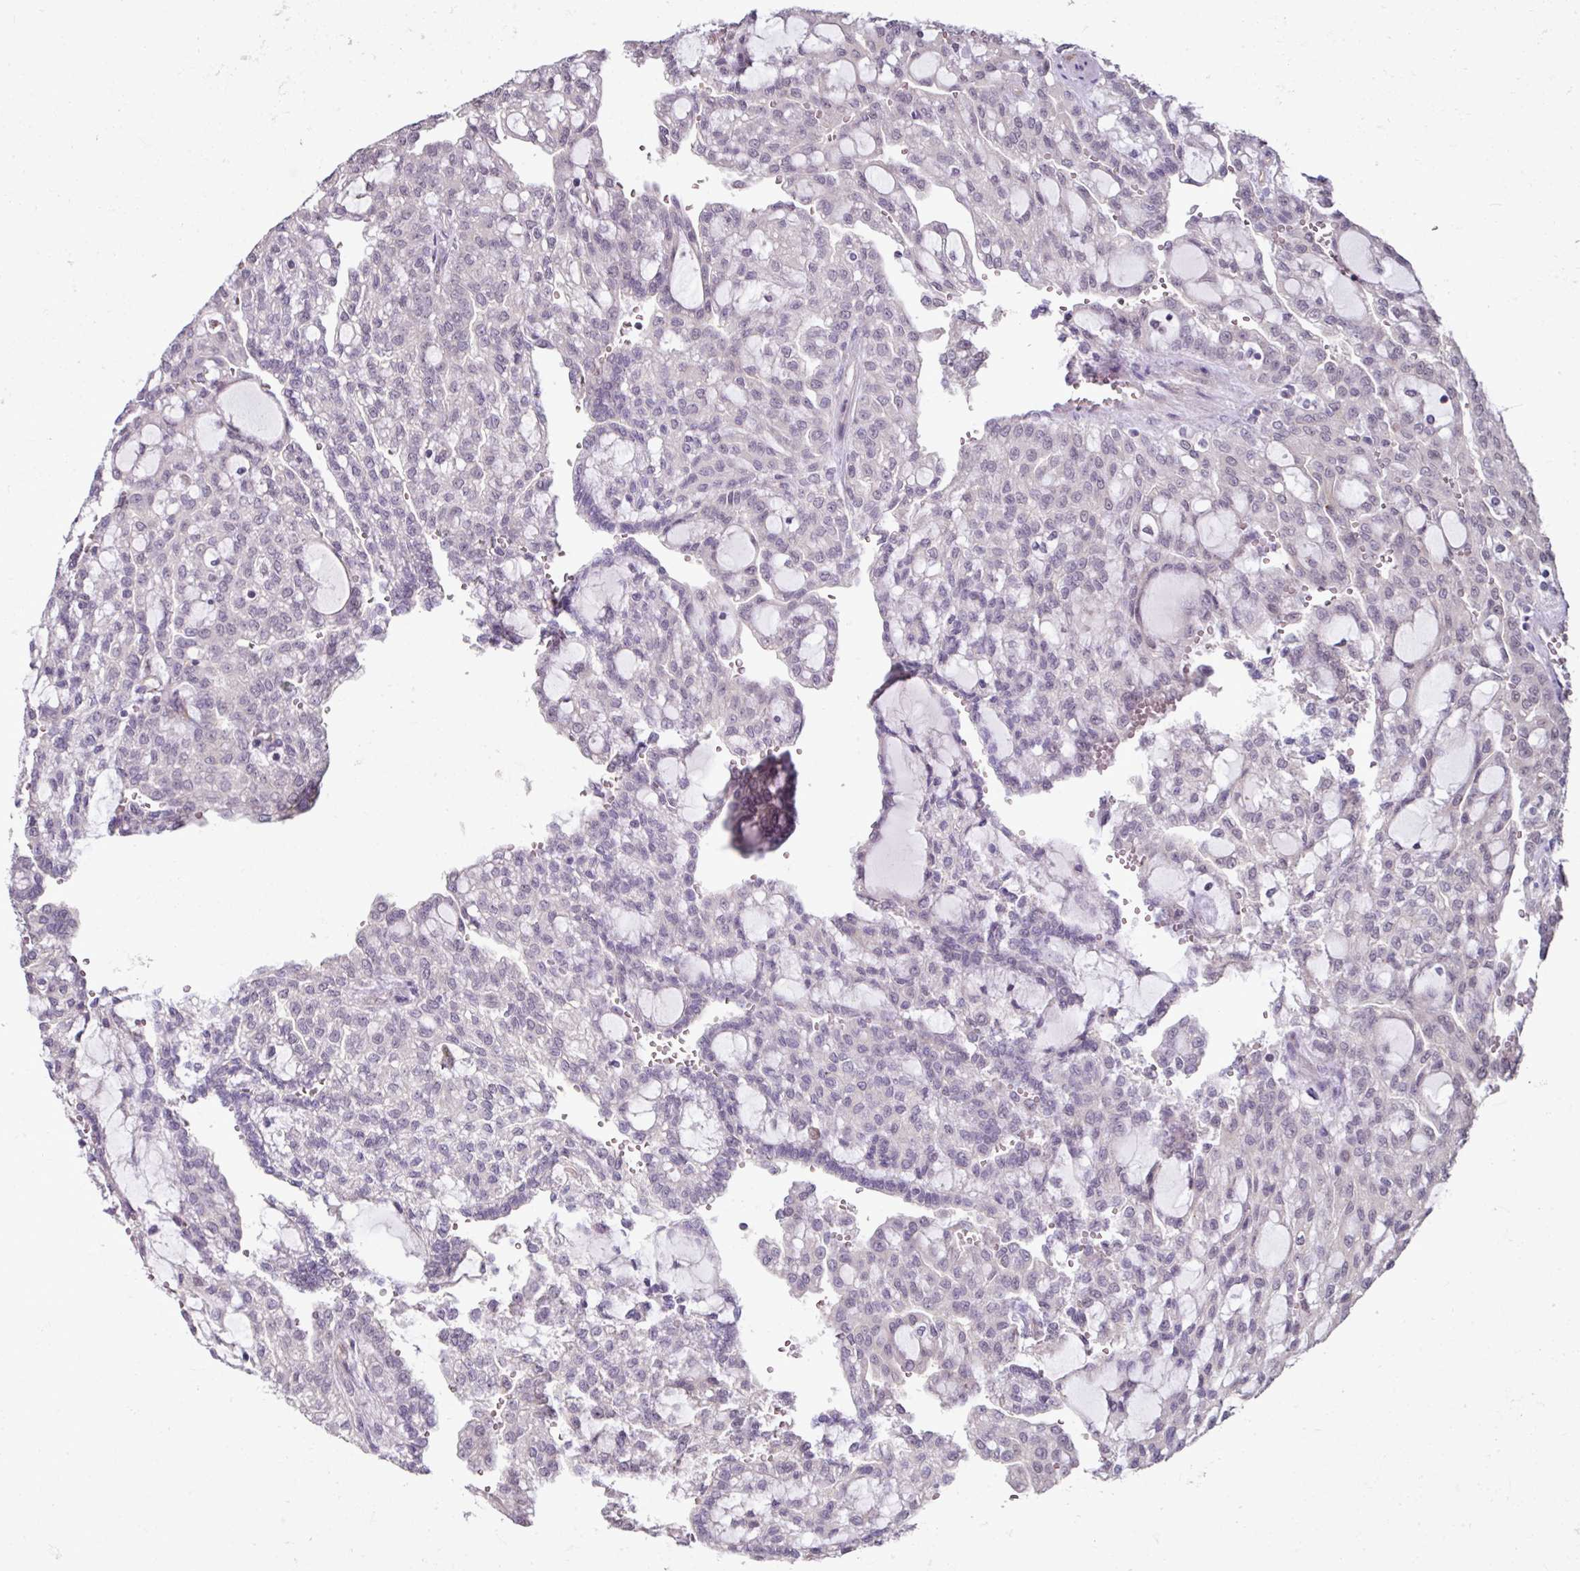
{"staining": {"intensity": "negative", "quantity": "none", "location": "none"}, "tissue": "renal cancer", "cell_type": "Tumor cells", "image_type": "cancer", "snomed": [{"axis": "morphology", "description": "Adenocarcinoma, NOS"}, {"axis": "topography", "description": "Kidney"}], "caption": "Human adenocarcinoma (renal) stained for a protein using IHC shows no staining in tumor cells.", "gene": "C19orf33", "patient": {"sex": "male", "age": 63}}